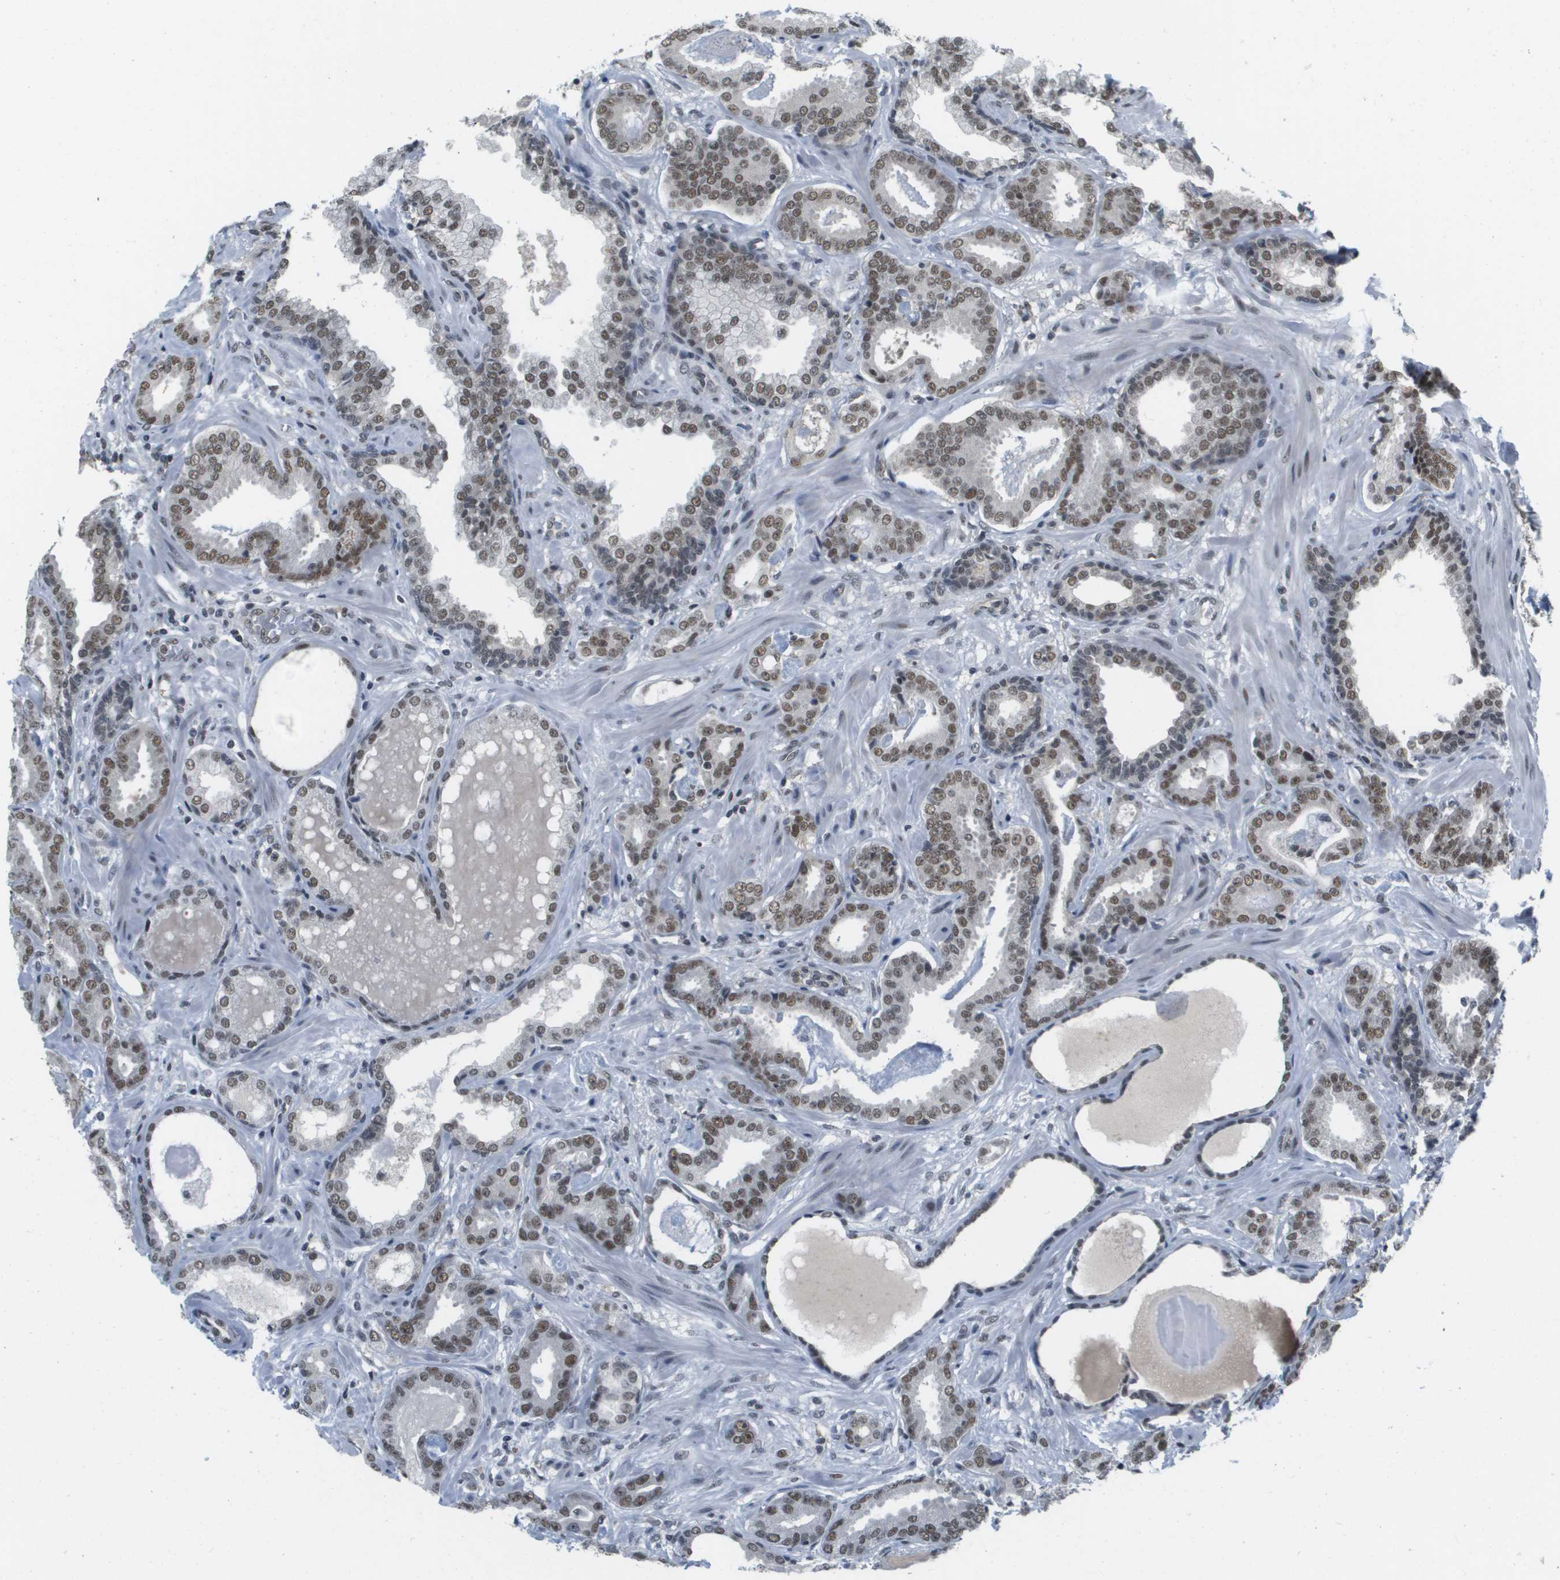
{"staining": {"intensity": "moderate", "quantity": ">75%", "location": "nuclear"}, "tissue": "prostate cancer", "cell_type": "Tumor cells", "image_type": "cancer", "snomed": [{"axis": "morphology", "description": "Adenocarcinoma, Low grade"}, {"axis": "topography", "description": "Prostate"}], "caption": "The histopathology image reveals a brown stain indicating the presence of a protein in the nuclear of tumor cells in prostate adenocarcinoma (low-grade).", "gene": "ISY1", "patient": {"sex": "male", "age": 53}}